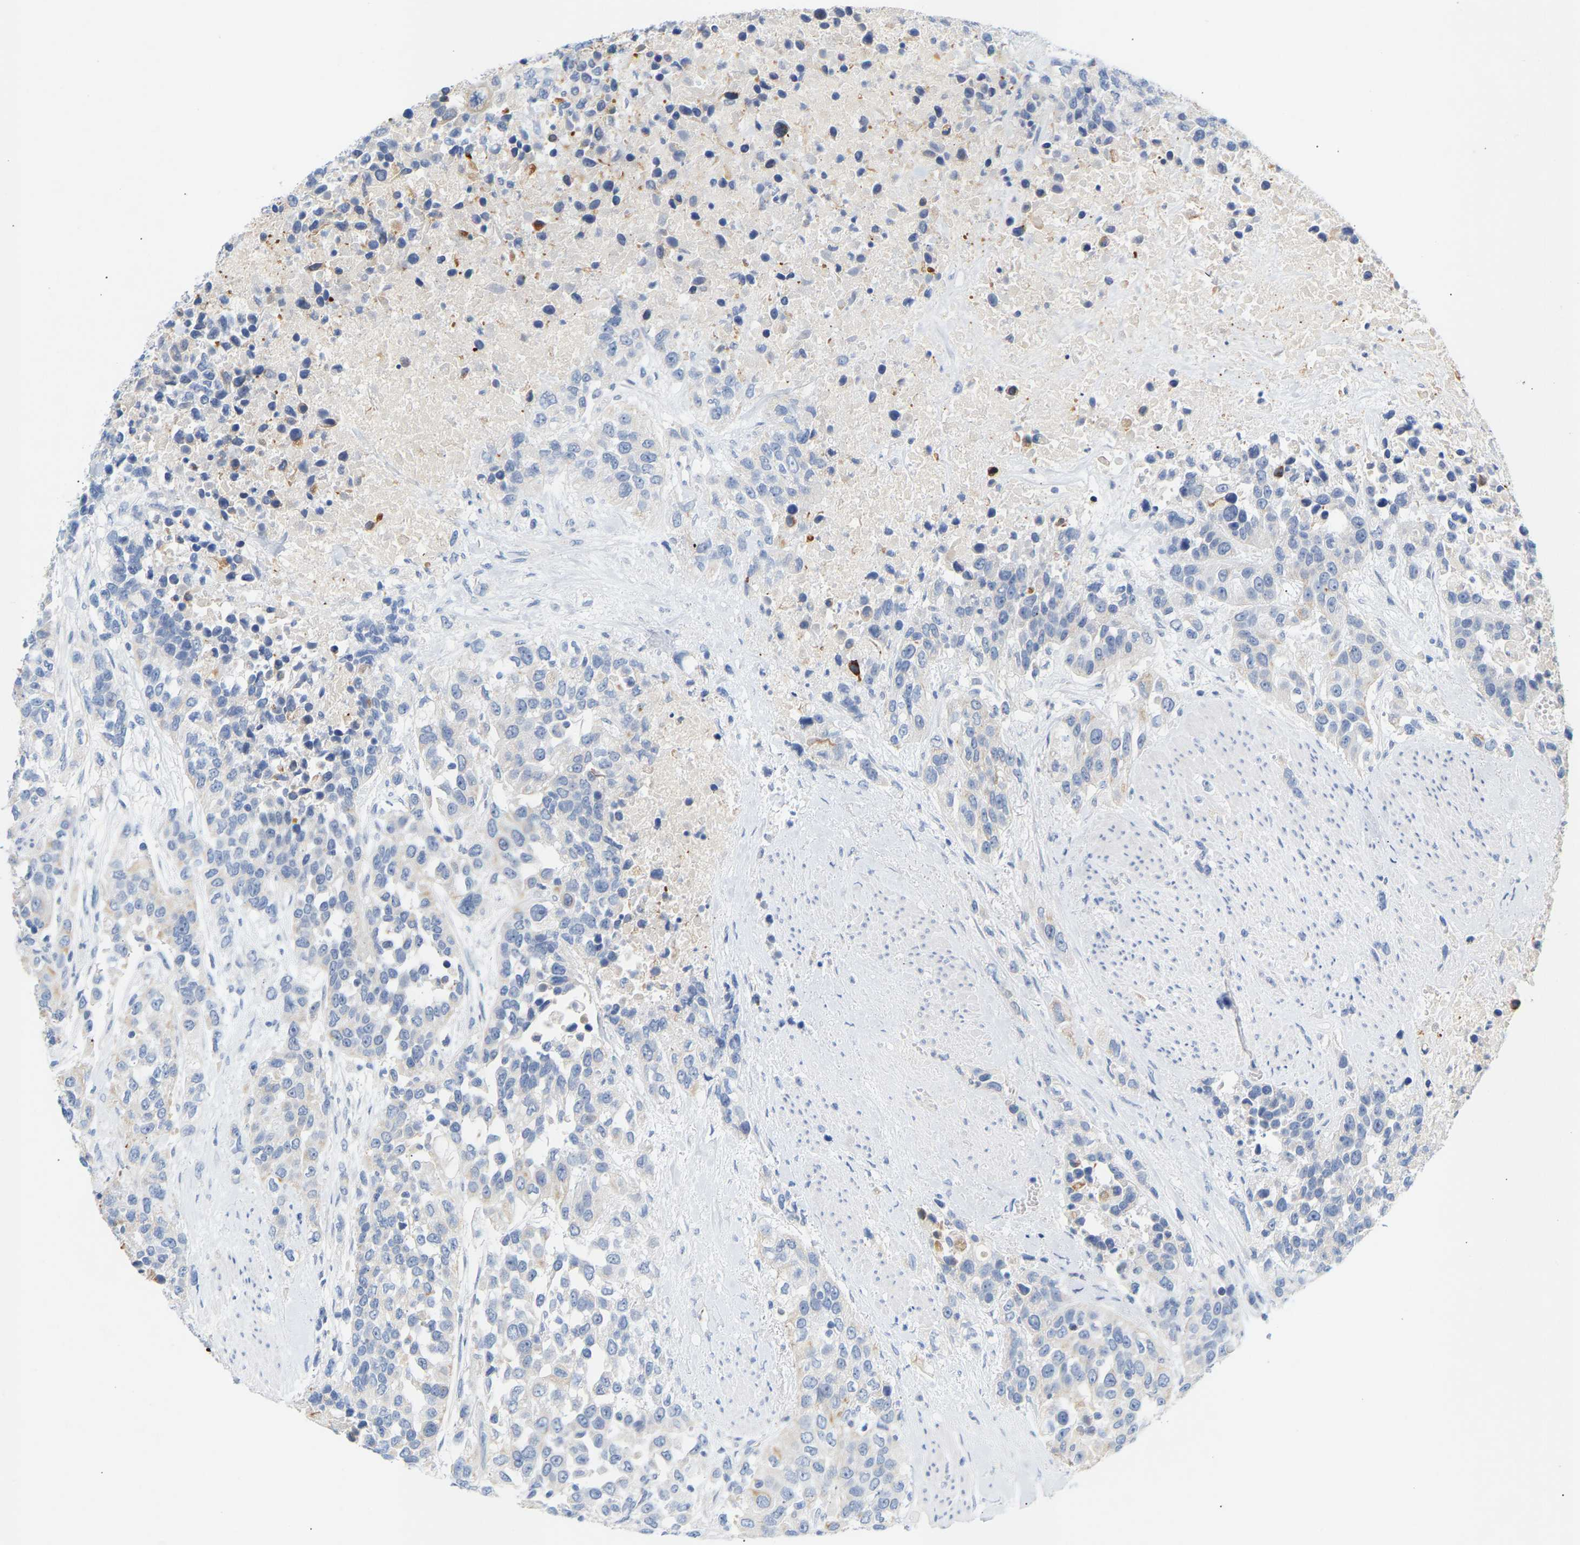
{"staining": {"intensity": "negative", "quantity": "none", "location": "none"}, "tissue": "urothelial cancer", "cell_type": "Tumor cells", "image_type": "cancer", "snomed": [{"axis": "morphology", "description": "Urothelial carcinoma, High grade"}, {"axis": "topography", "description": "Urinary bladder"}], "caption": "Urothelial cancer stained for a protein using IHC demonstrates no staining tumor cells.", "gene": "PEX1", "patient": {"sex": "female", "age": 80}}